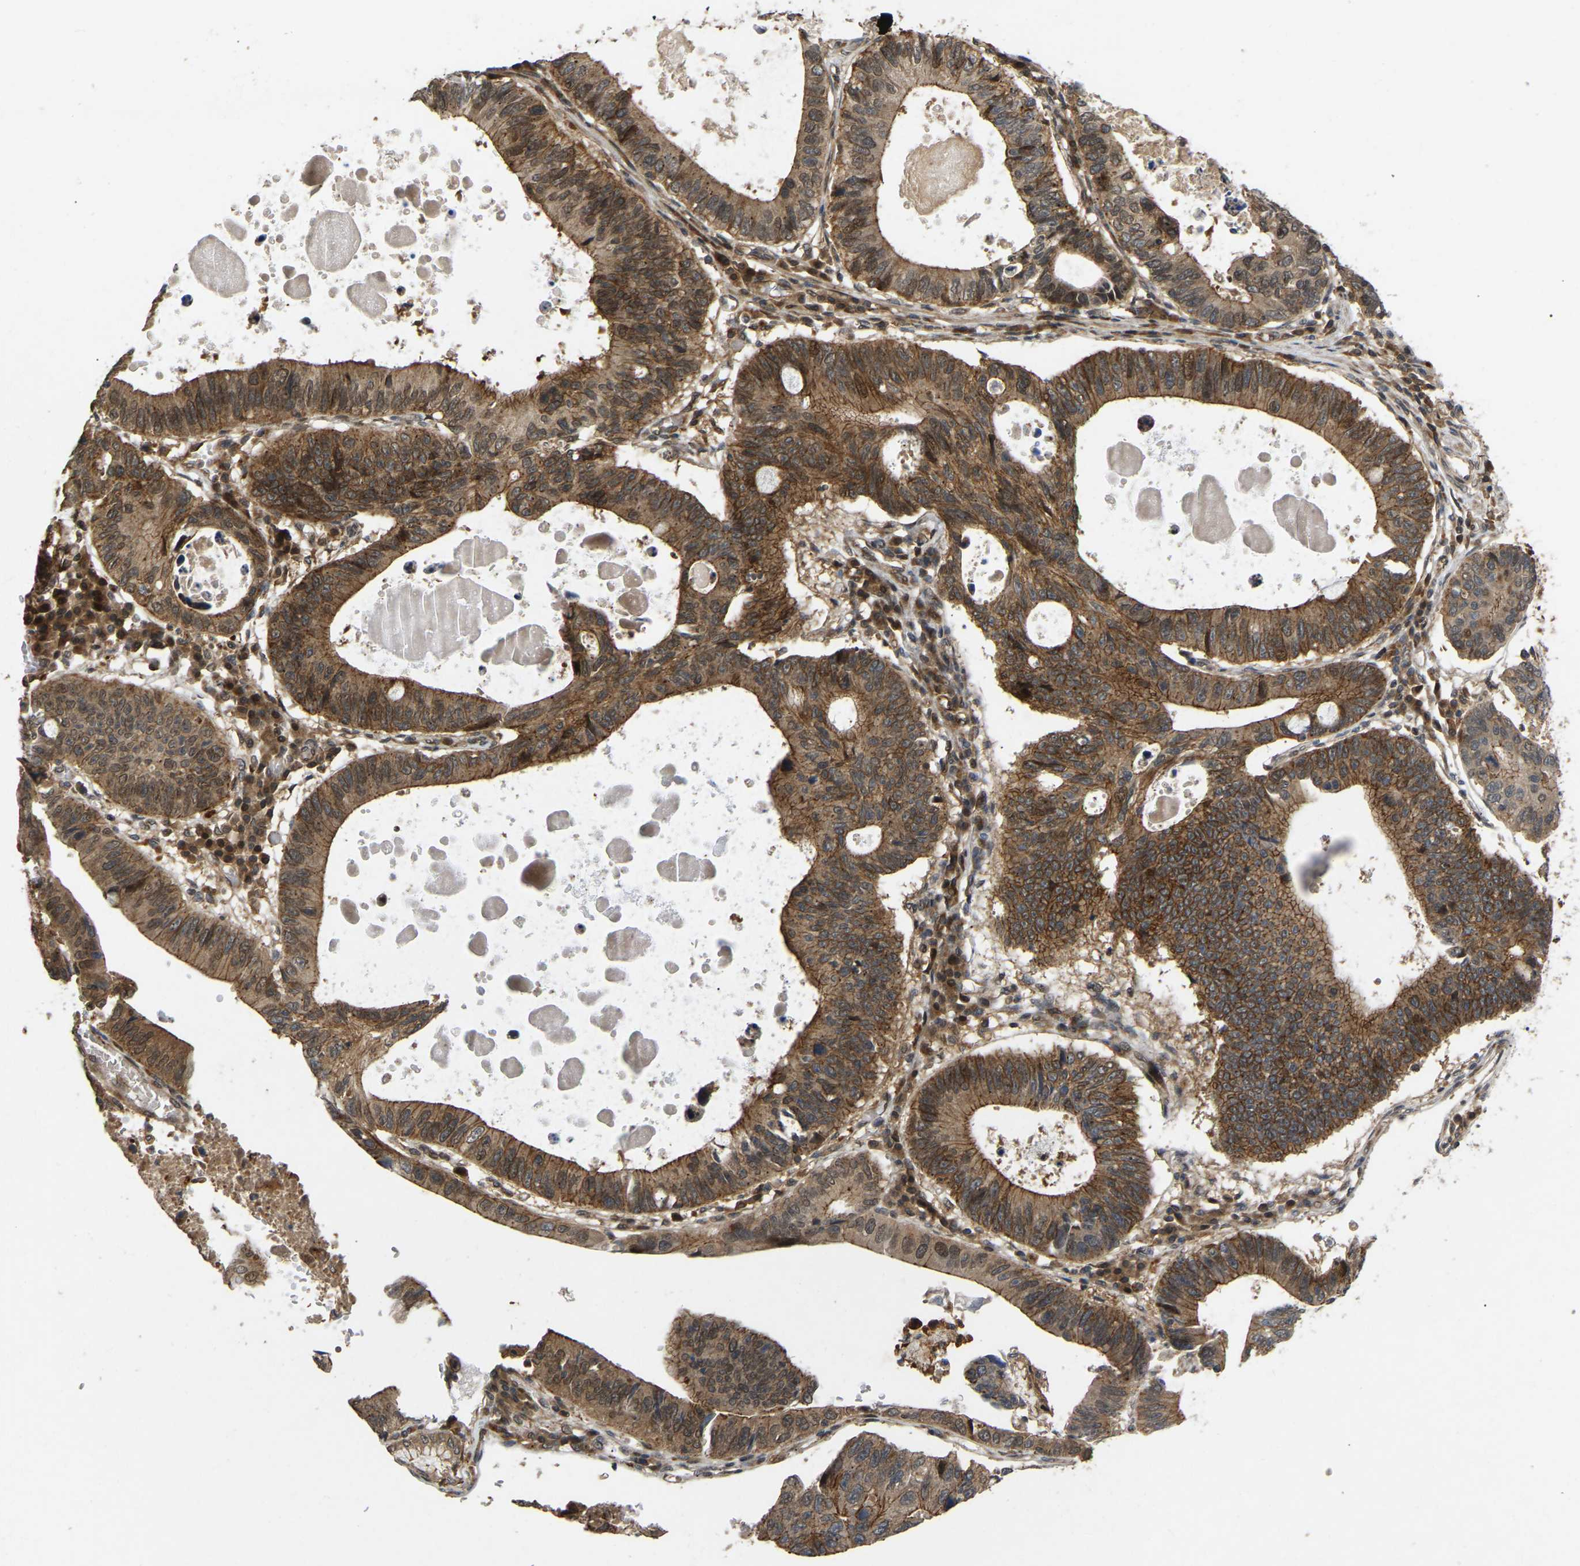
{"staining": {"intensity": "moderate", "quantity": ">75%", "location": "cytoplasmic/membranous,nuclear"}, "tissue": "stomach cancer", "cell_type": "Tumor cells", "image_type": "cancer", "snomed": [{"axis": "morphology", "description": "Adenocarcinoma, NOS"}, {"axis": "topography", "description": "Stomach"}], "caption": "High-power microscopy captured an immunohistochemistry micrograph of stomach cancer (adenocarcinoma), revealing moderate cytoplasmic/membranous and nuclear expression in approximately >75% of tumor cells. (DAB (3,3'-diaminobenzidine) IHC, brown staining for protein, blue staining for nuclei).", "gene": "KIAA1549", "patient": {"sex": "male", "age": 59}}